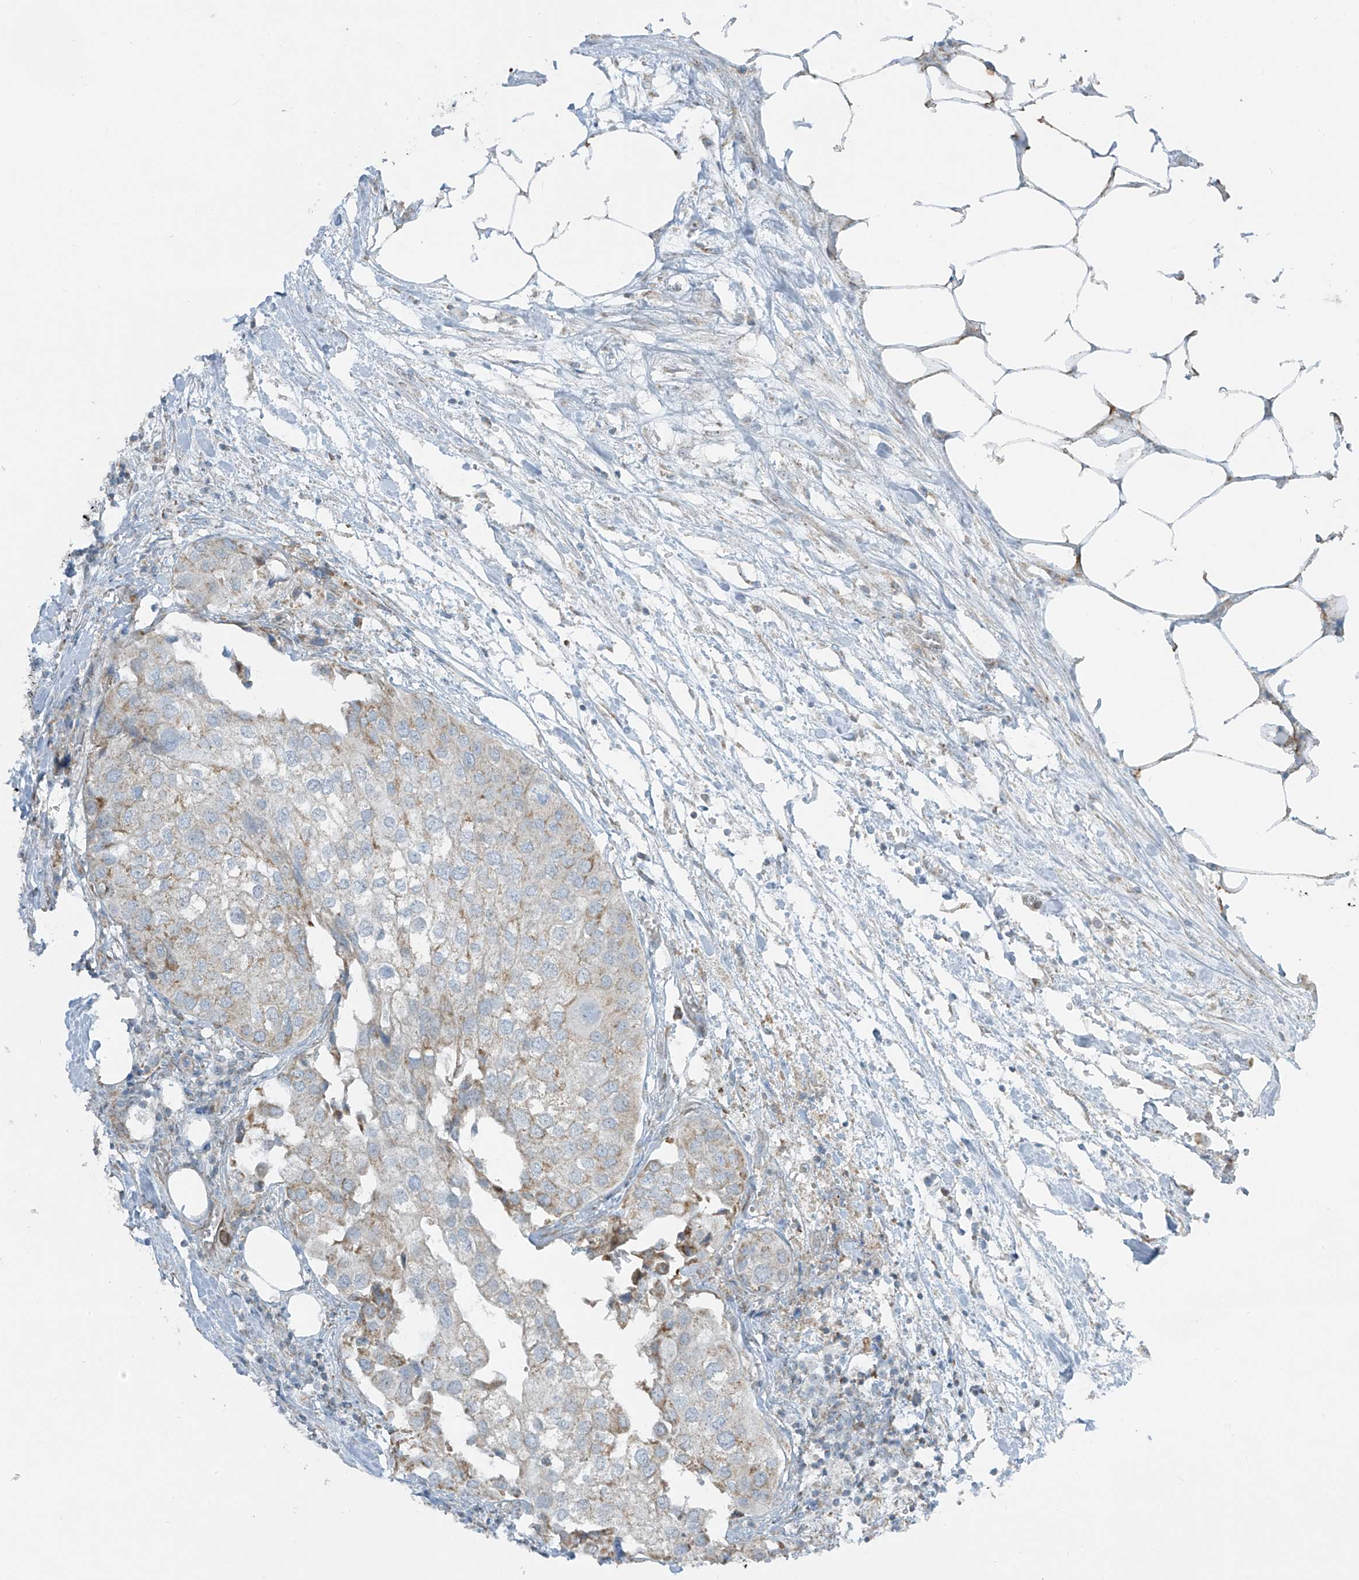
{"staining": {"intensity": "negative", "quantity": "none", "location": "none"}, "tissue": "urothelial cancer", "cell_type": "Tumor cells", "image_type": "cancer", "snomed": [{"axis": "morphology", "description": "Urothelial carcinoma, High grade"}, {"axis": "topography", "description": "Urinary bladder"}], "caption": "The immunohistochemistry histopathology image has no significant expression in tumor cells of urothelial cancer tissue.", "gene": "SMDT1", "patient": {"sex": "male", "age": 64}}